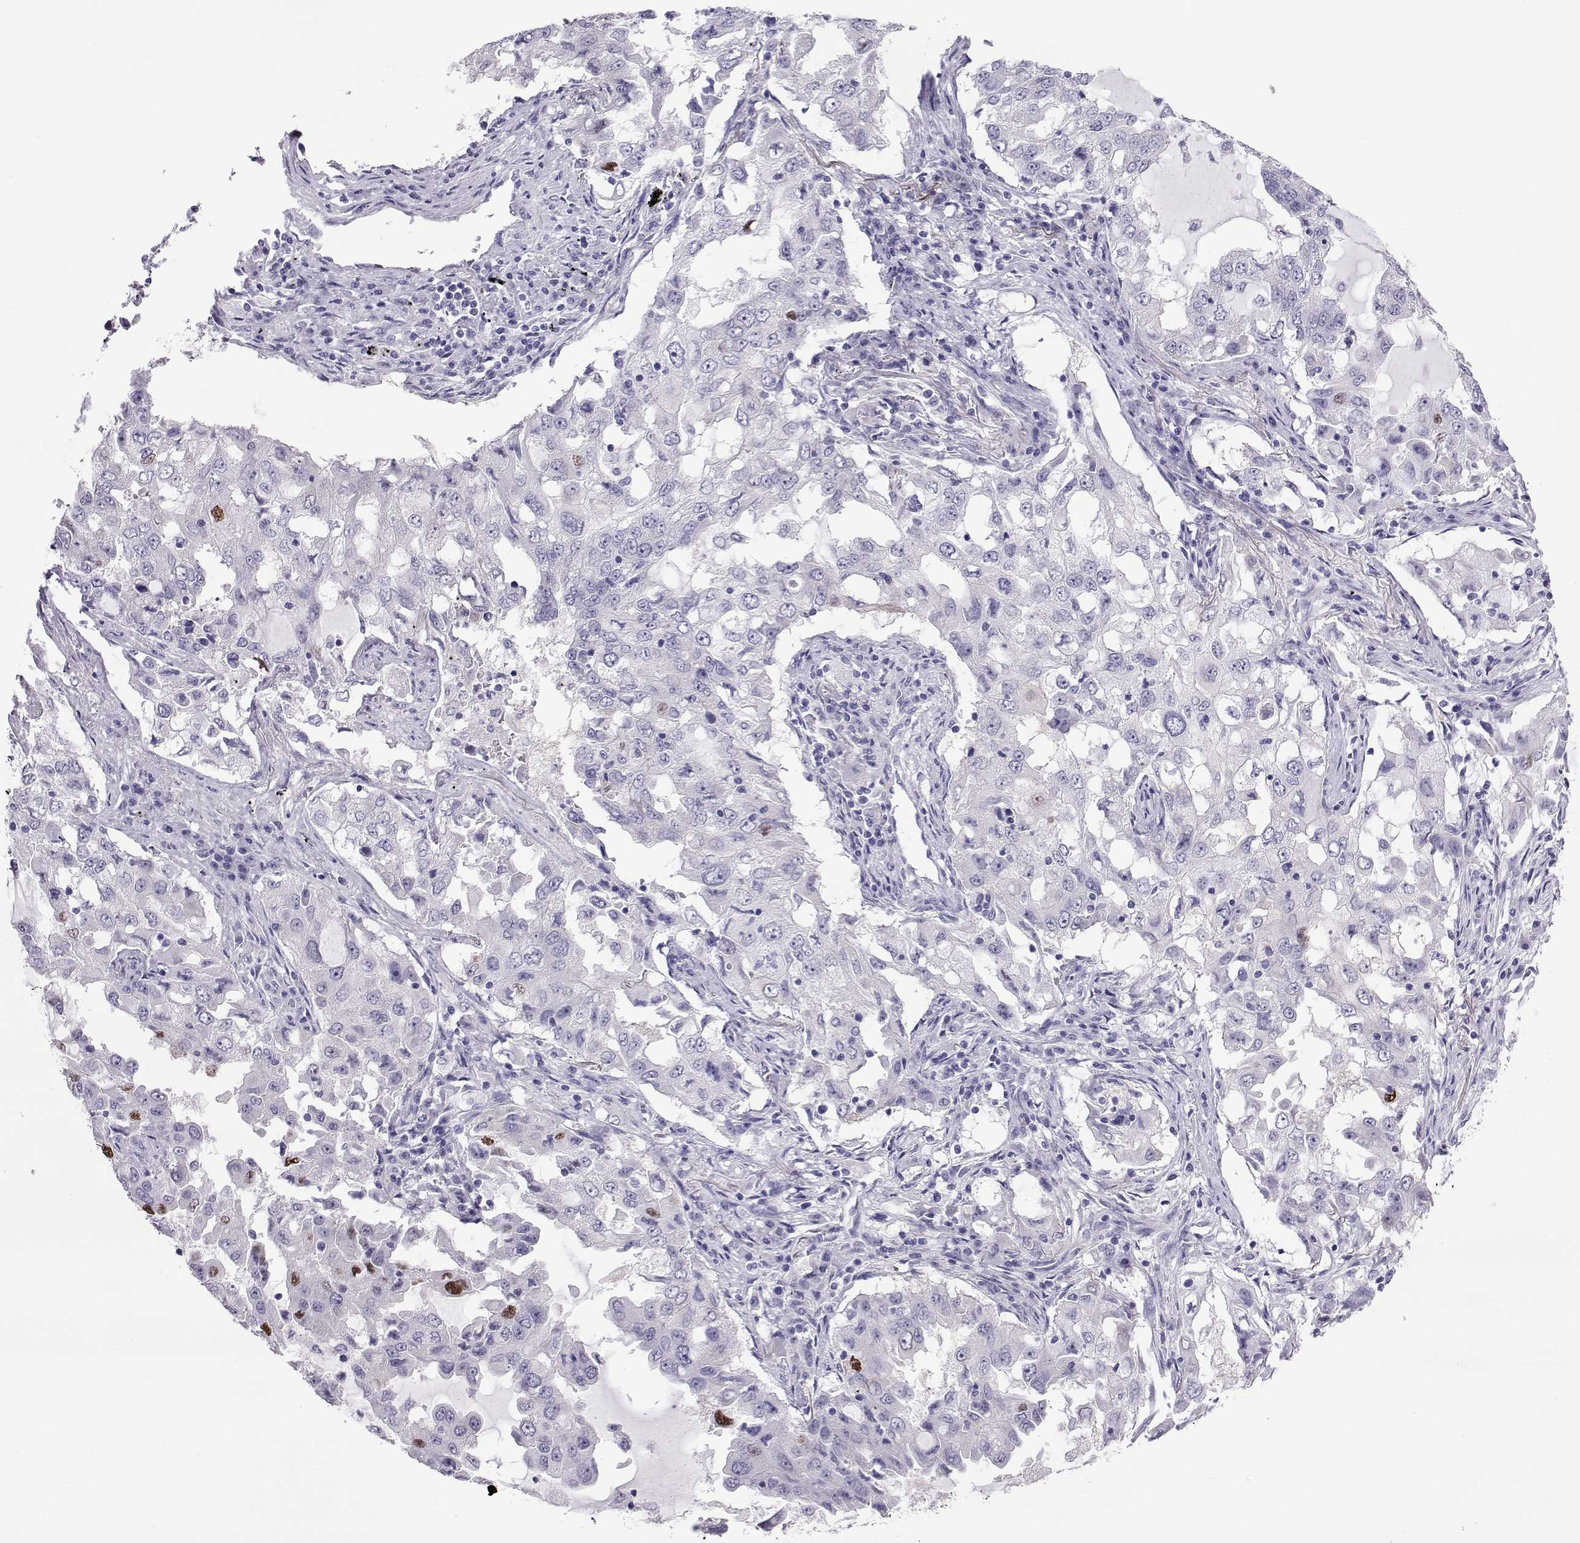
{"staining": {"intensity": "negative", "quantity": "none", "location": "none"}, "tissue": "lung cancer", "cell_type": "Tumor cells", "image_type": "cancer", "snomed": [{"axis": "morphology", "description": "Adenocarcinoma, NOS"}, {"axis": "topography", "description": "Lung"}], "caption": "Immunohistochemical staining of adenocarcinoma (lung) demonstrates no significant staining in tumor cells.", "gene": "COL22A1", "patient": {"sex": "female", "age": 61}}